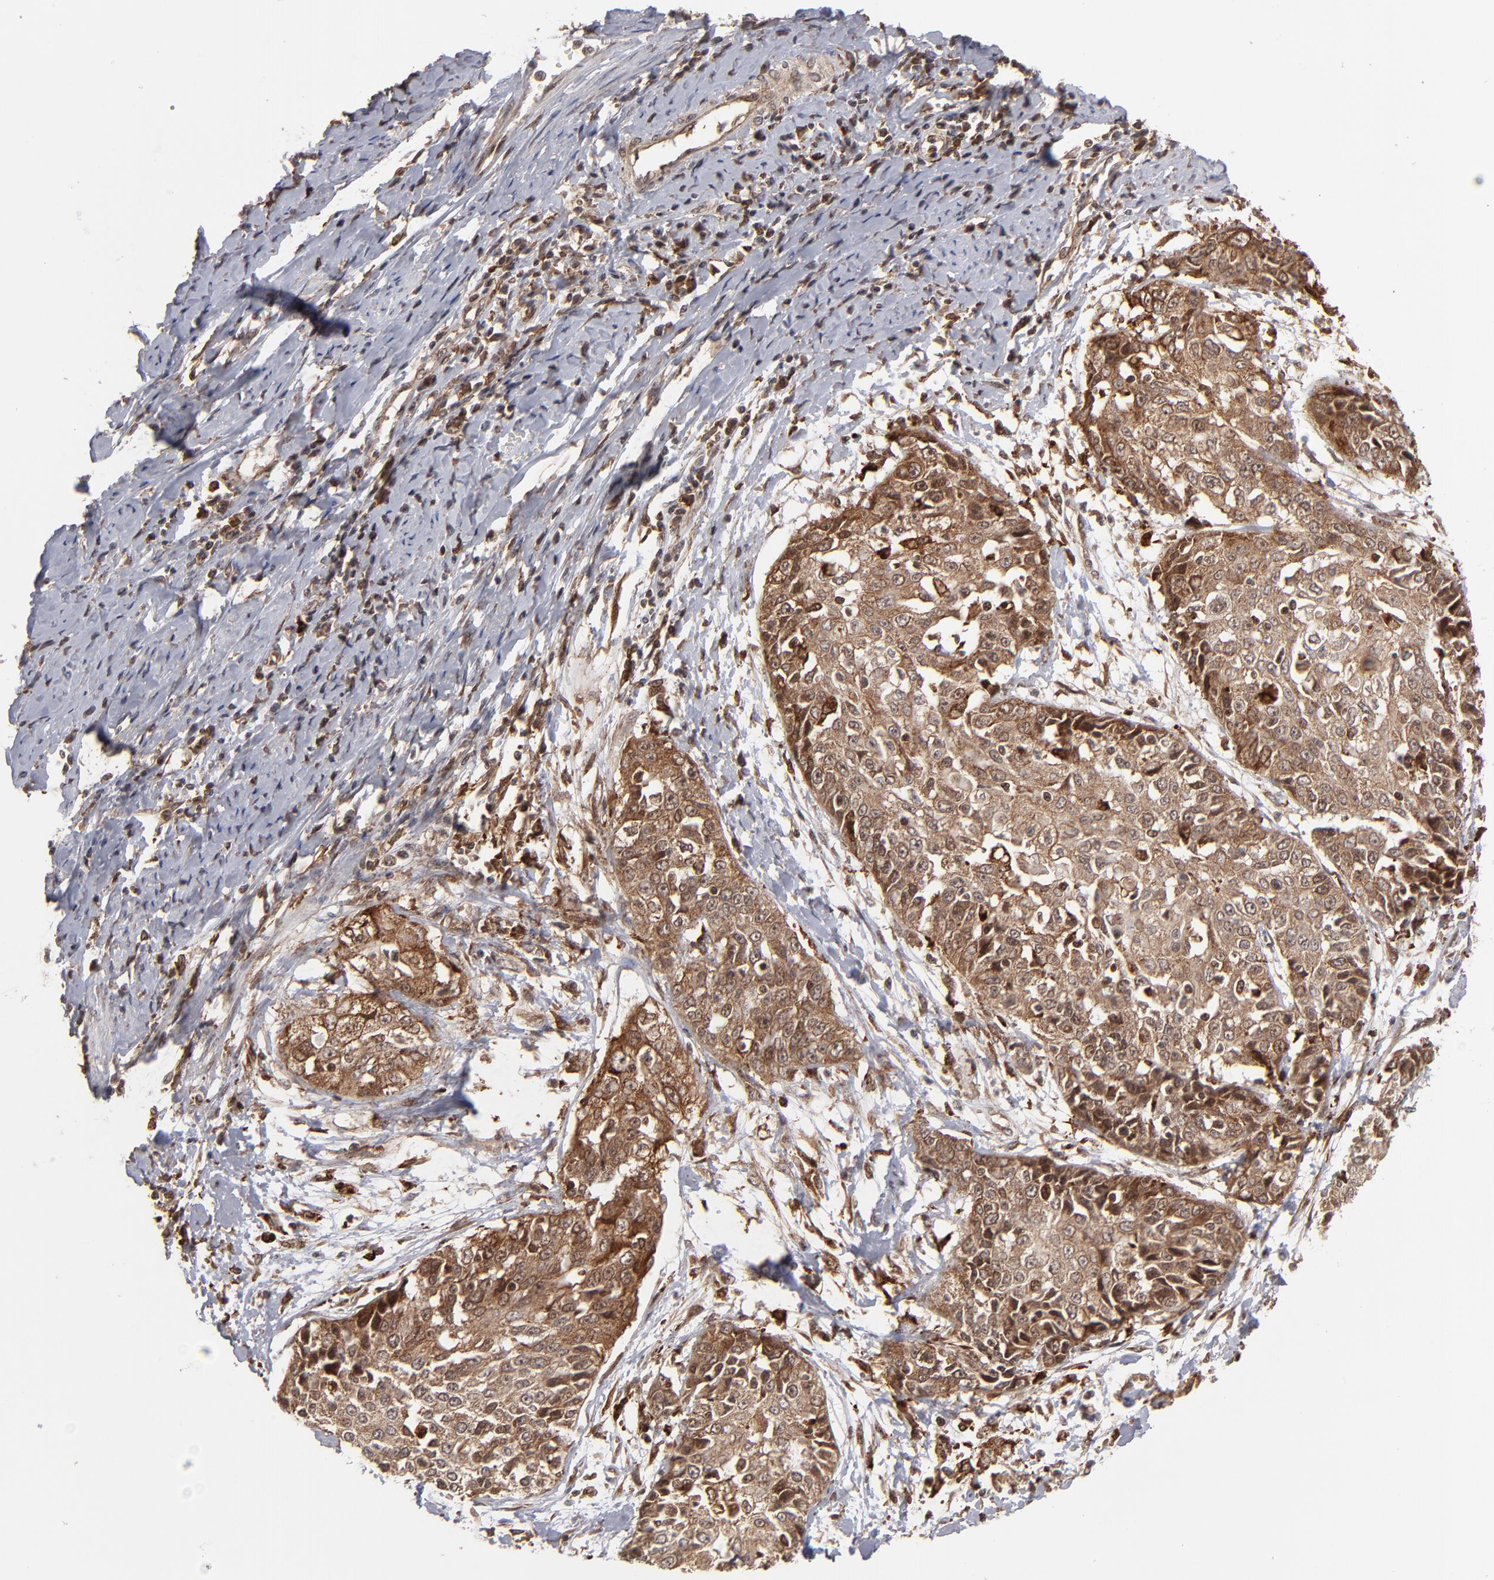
{"staining": {"intensity": "strong", "quantity": ">75%", "location": "cytoplasmic/membranous,nuclear"}, "tissue": "cervical cancer", "cell_type": "Tumor cells", "image_type": "cancer", "snomed": [{"axis": "morphology", "description": "Squamous cell carcinoma, NOS"}, {"axis": "topography", "description": "Cervix"}], "caption": "This image shows IHC staining of cervical squamous cell carcinoma, with high strong cytoplasmic/membranous and nuclear staining in approximately >75% of tumor cells.", "gene": "RGS6", "patient": {"sex": "female", "age": 64}}